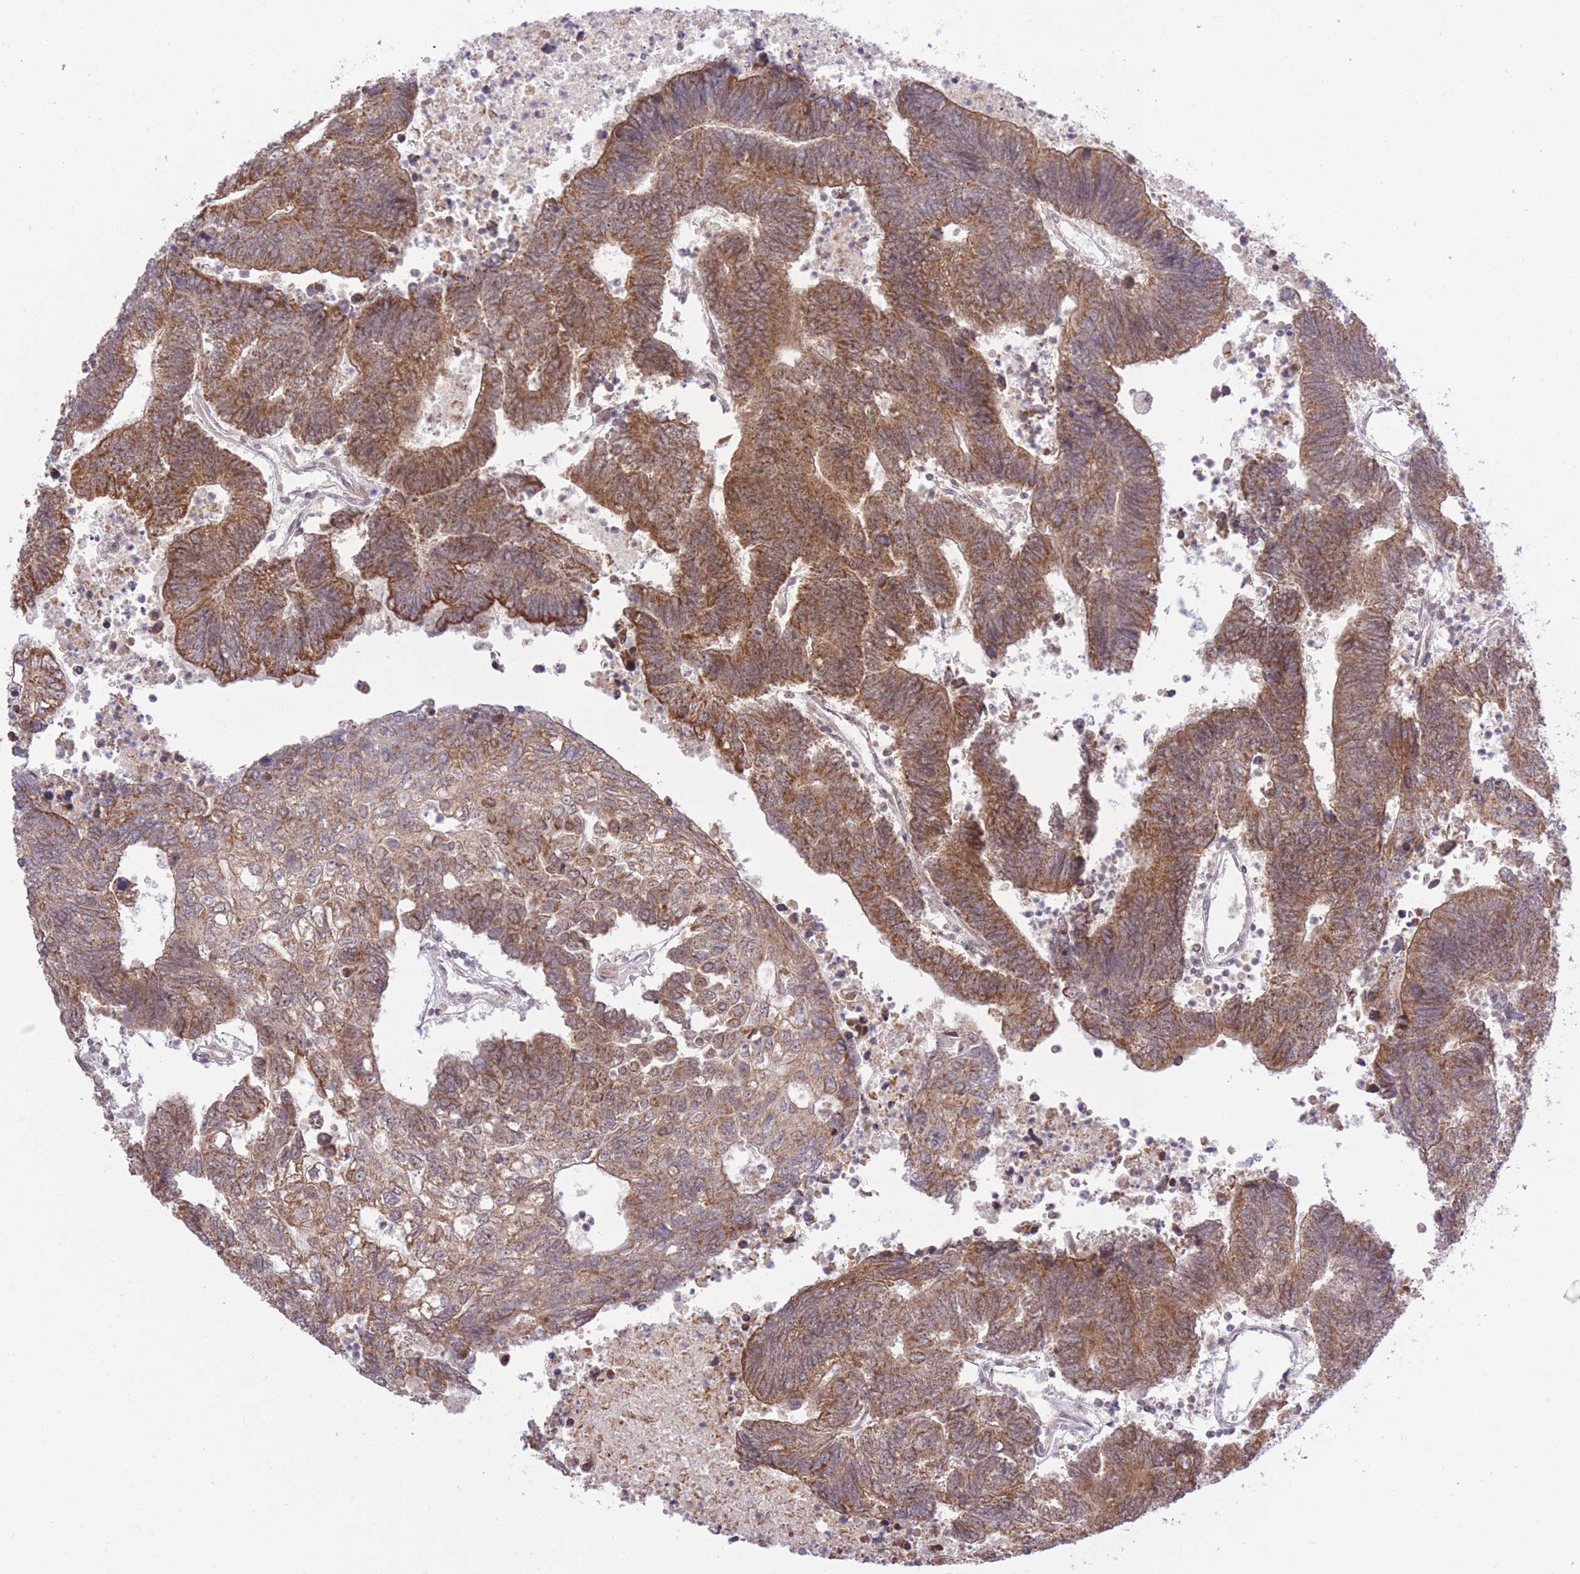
{"staining": {"intensity": "moderate", "quantity": ">75%", "location": "cytoplasmic/membranous"}, "tissue": "colorectal cancer", "cell_type": "Tumor cells", "image_type": "cancer", "snomed": [{"axis": "morphology", "description": "Adenocarcinoma, NOS"}, {"axis": "topography", "description": "Colon"}], "caption": "Colorectal cancer stained with a protein marker exhibits moderate staining in tumor cells.", "gene": "ELOA2", "patient": {"sex": "female", "age": 48}}